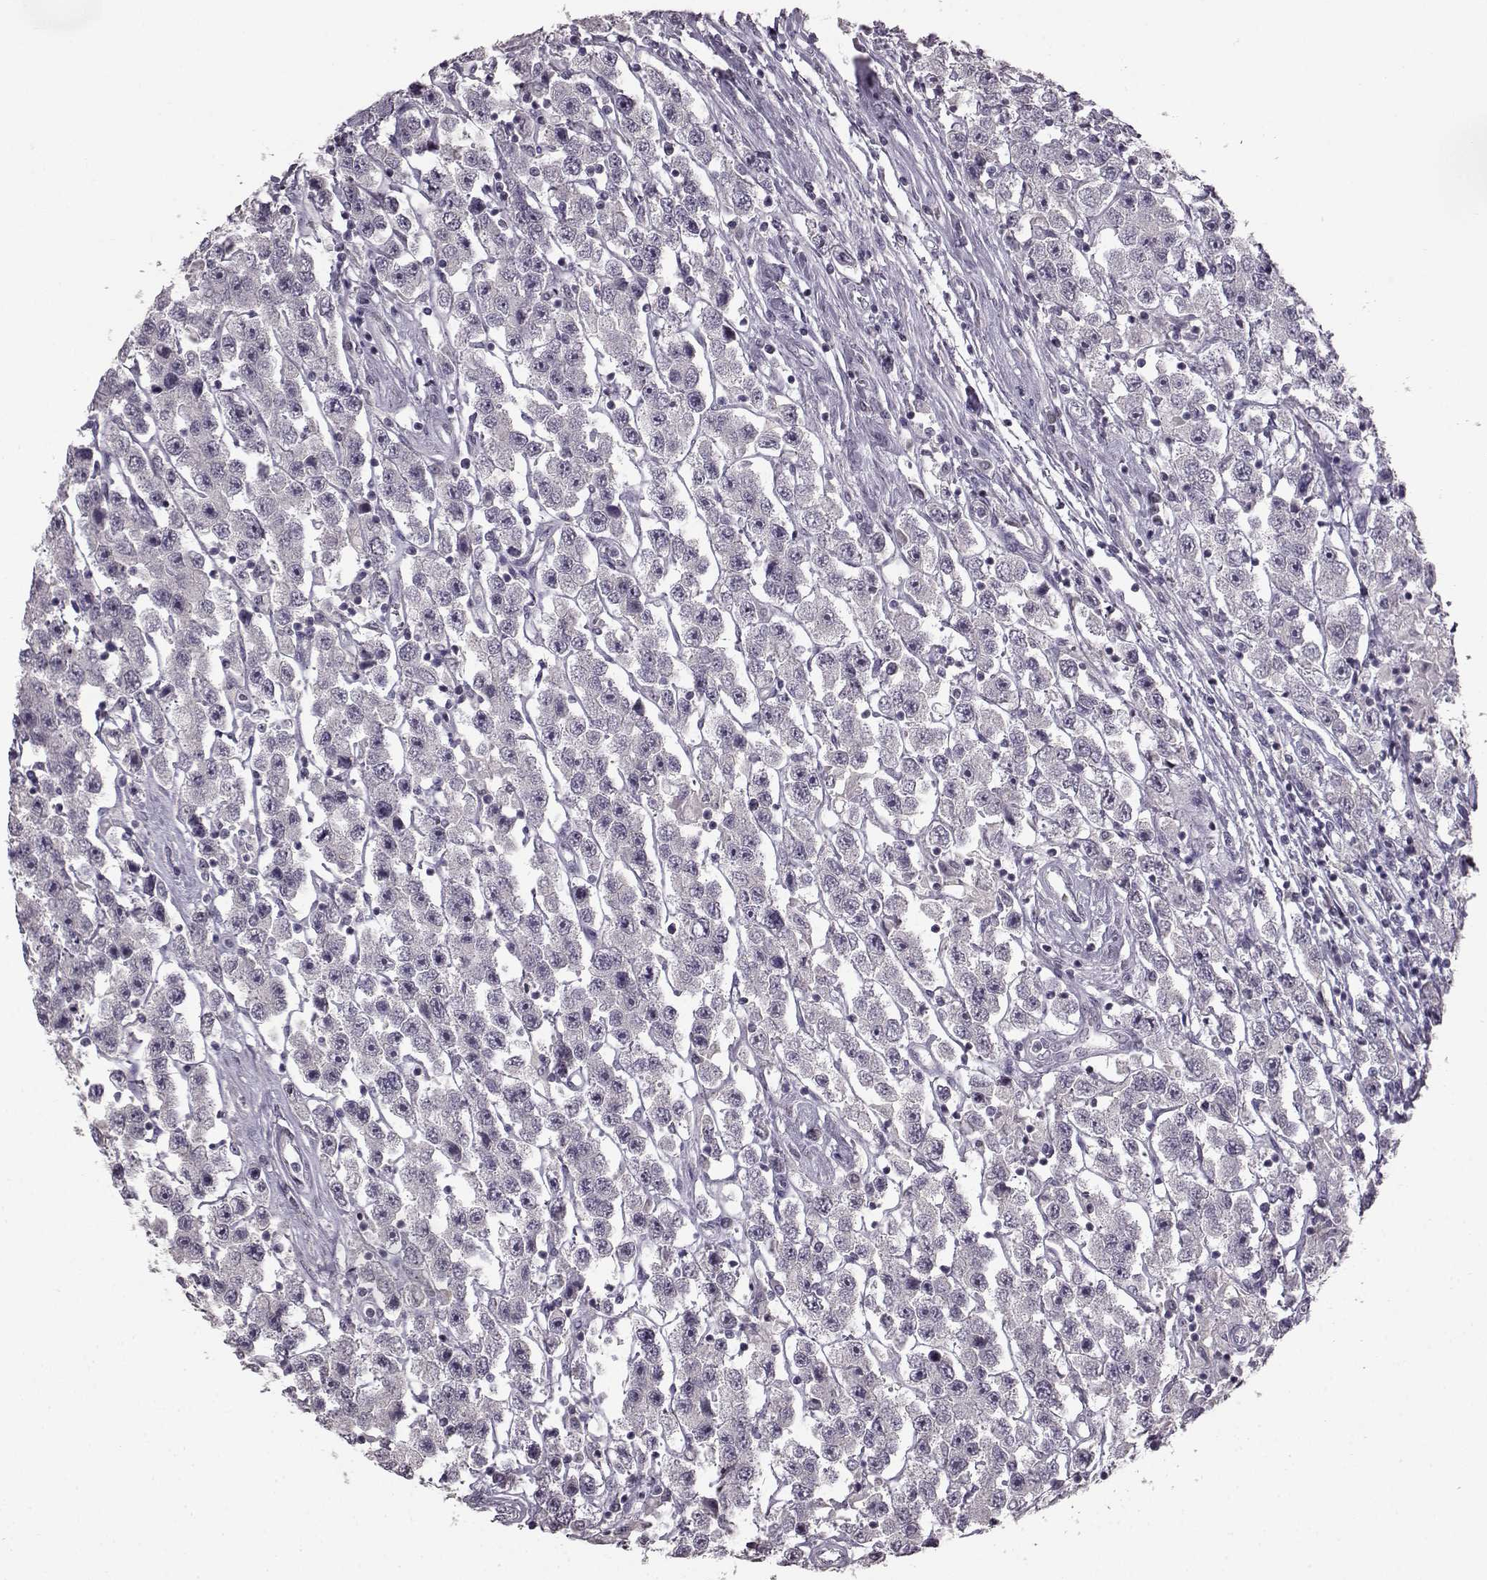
{"staining": {"intensity": "negative", "quantity": "none", "location": "none"}, "tissue": "testis cancer", "cell_type": "Tumor cells", "image_type": "cancer", "snomed": [{"axis": "morphology", "description": "Seminoma, NOS"}, {"axis": "topography", "description": "Testis"}], "caption": "Protein analysis of testis cancer demonstrates no significant expression in tumor cells.", "gene": "LHB", "patient": {"sex": "male", "age": 45}}